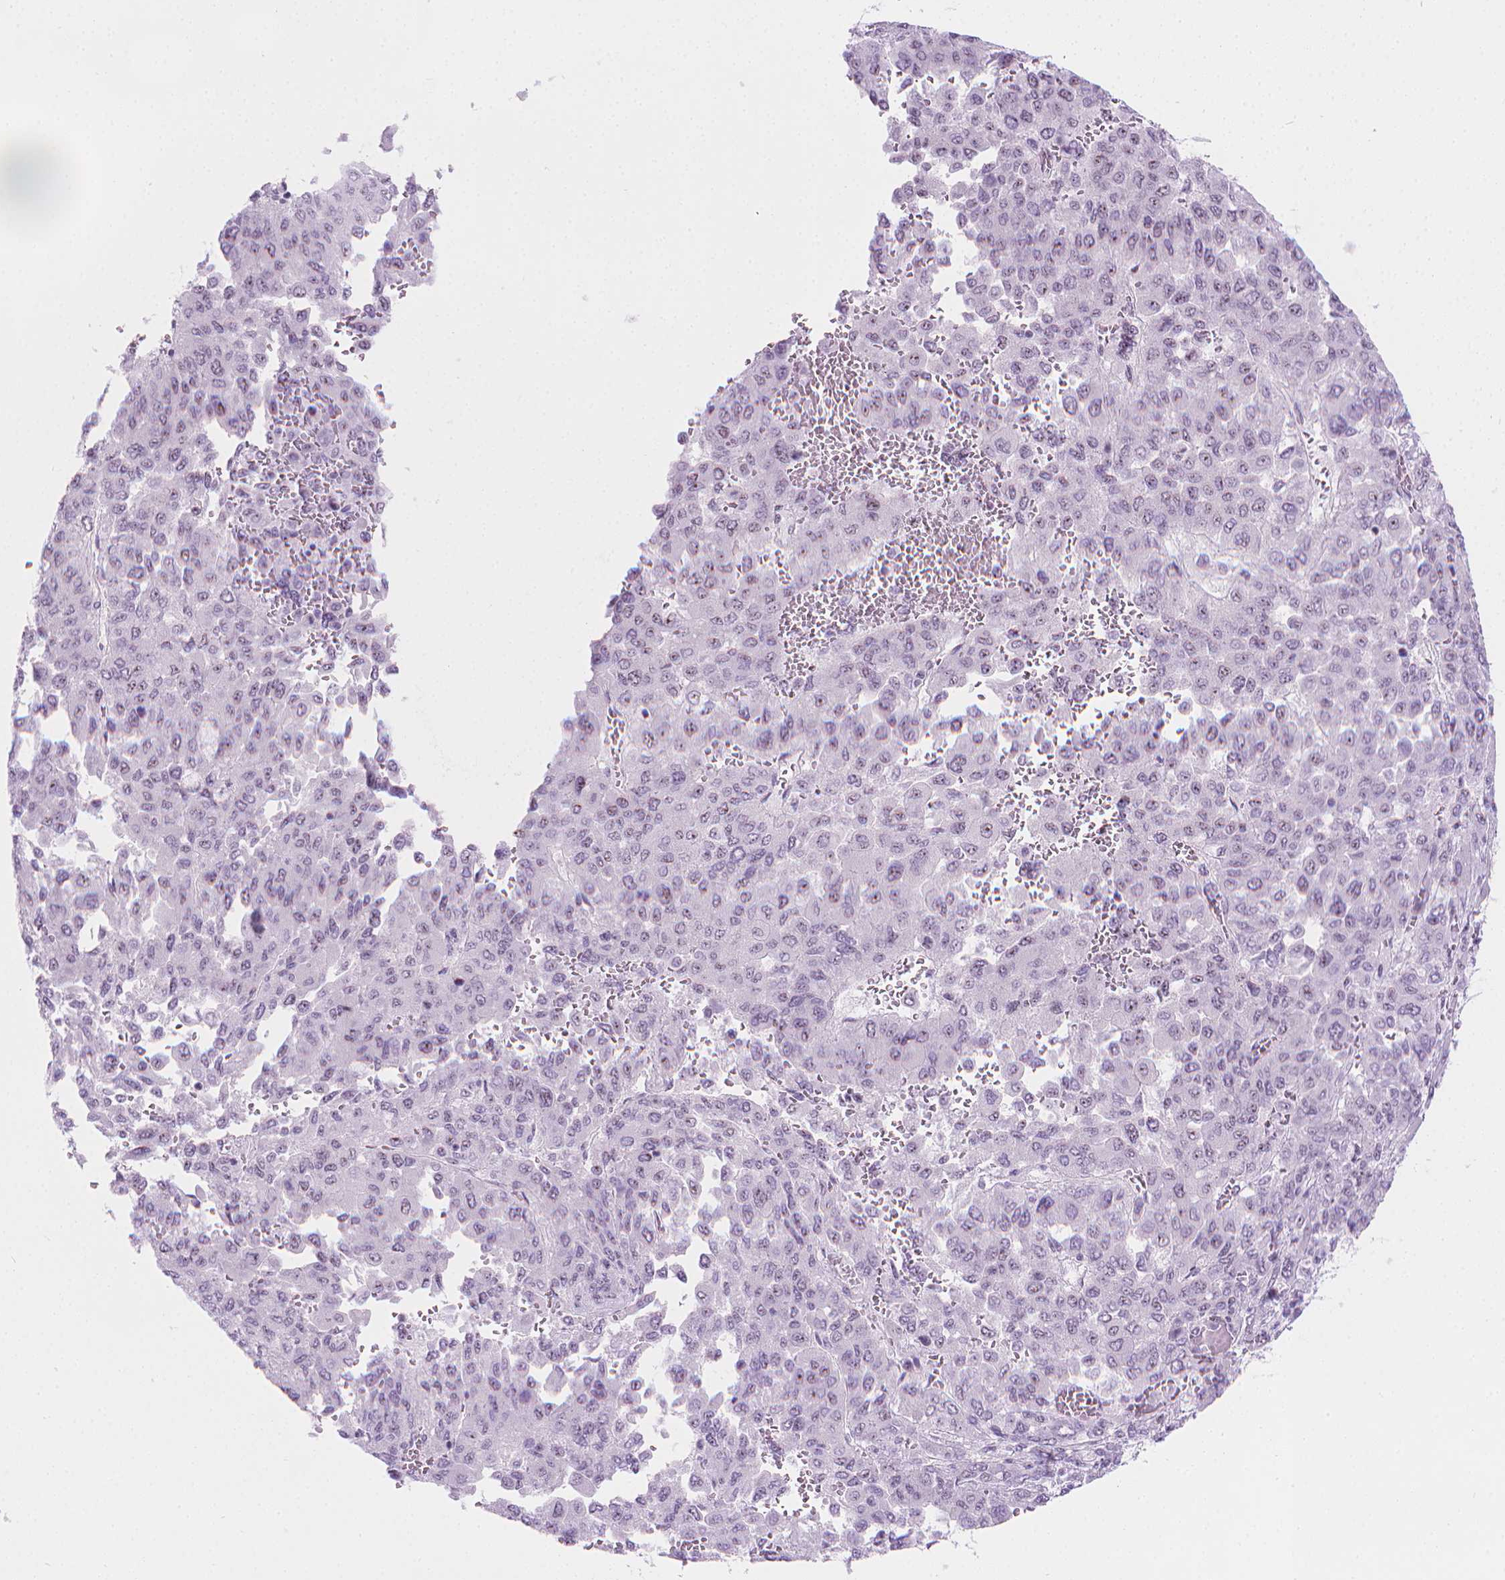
{"staining": {"intensity": "negative", "quantity": "none", "location": "none"}, "tissue": "liver cancer", "cell_type": "Tumor cells", "image_type": "cancer", "snomed": [{"axis": "morphology", "description": "Carcinoma, Hepatocellular, NOS"}, {"axis": "topography", "description": "Liver"}], "caption": "This is a image of immunohistochemistry (IHC) staining of liver hepatocellular carcinoma, which shows no staining in tumor cells.", "gene": "NOL7", "patient": {"sex": "female", "age": 41}}